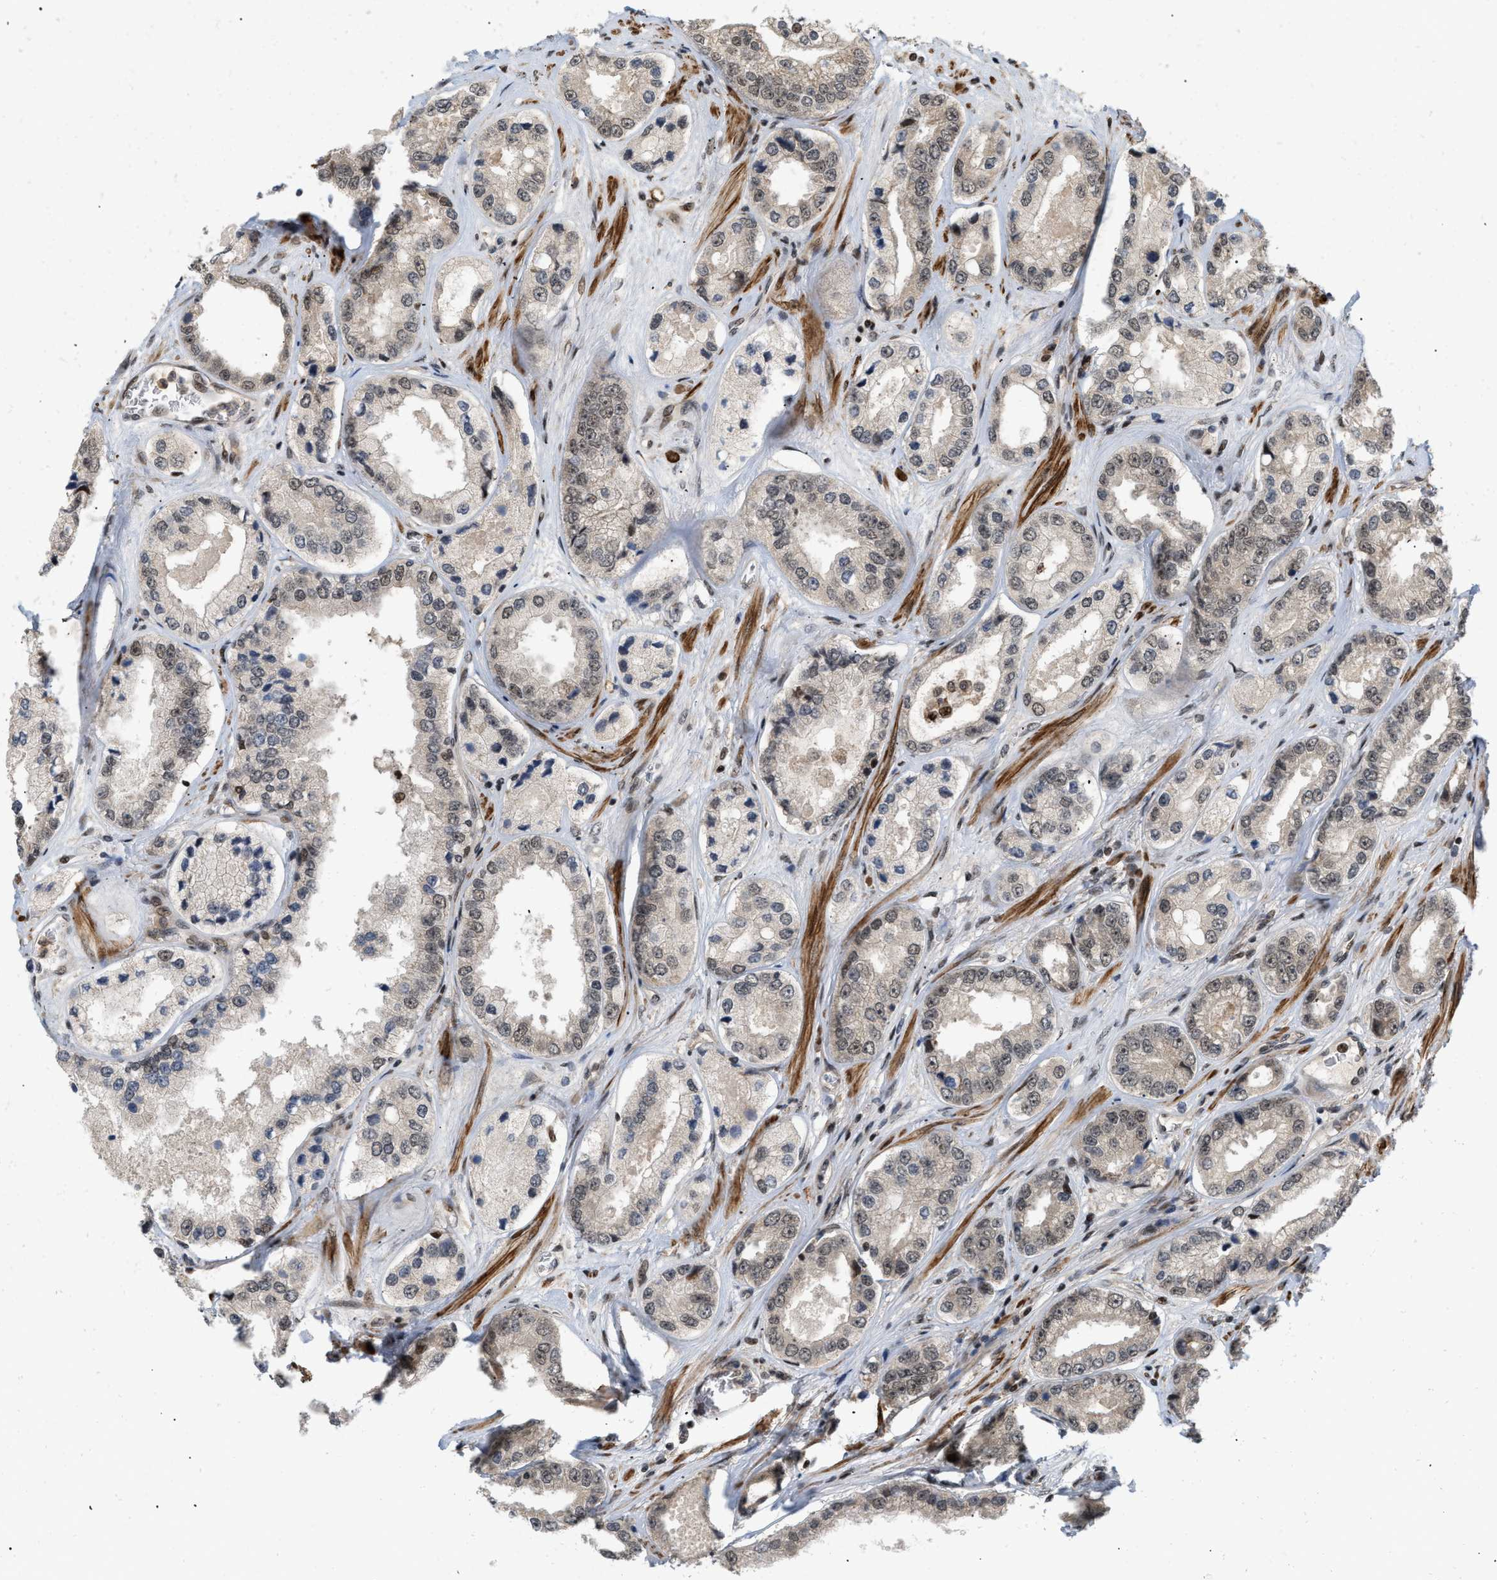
{"staining": {"intensity": "moderate", "quantity": ">75%", "location": "nuclear"}, "tissue": "prostate cancer", "cell_type": "Tumor cells", "image_type": "cancer", "snomed": [{"axis": "morphology", "description": "Adenocarcinoma, High grade"}, {"axis": "topography", "description": "Prostate"}], "caption": "Immunohistochemical staining of prostate adenocarcinoma (high-grade) demonstrates medium levels of moderate nuclear protein expression in about >75% of tumor cells.", "gene": "ANKRD11", "patient": {"sex": "male", "age": 61}}